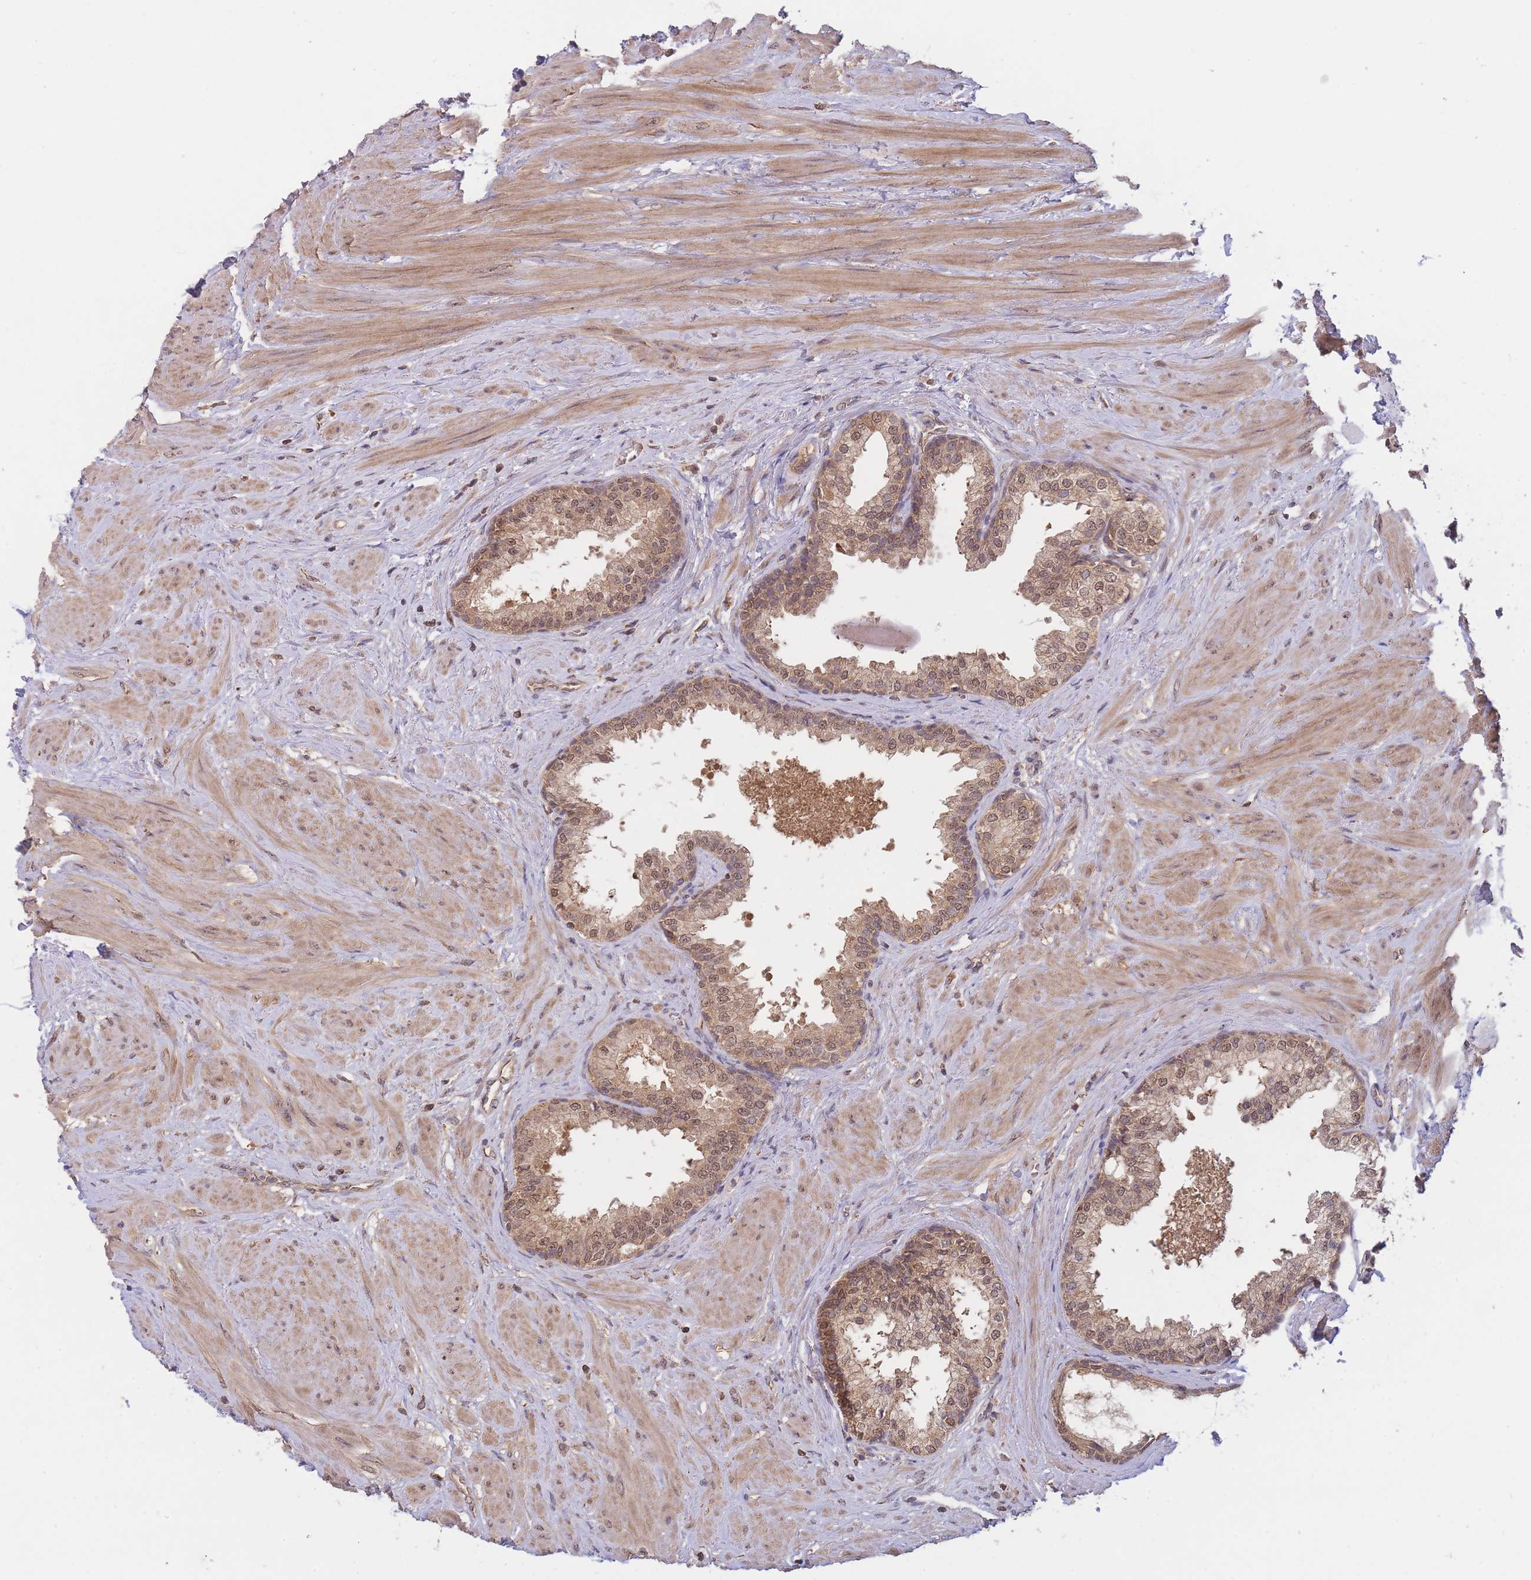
{"staining": {"intensity": "moderate", "quantity": ">75%", "location": "cytoplasmic/membranous,nuclear"}, "tissue": "prostate", "cell_type": "Glandular cells", "image_type": "normal", "snomed": [{"axis": "morphology", "description": "Normal tissue, NOS"}, {"axis": "topography", "description": "Prostate"}], "caption": "Human prostate stained with a brown dye exhibits moderate cytoplasmic/membranous,nuclear positive expression in about >75% of glandular cells.", "gene": "PIP4P1", "patient": {"sex": "male", "age": 48}}